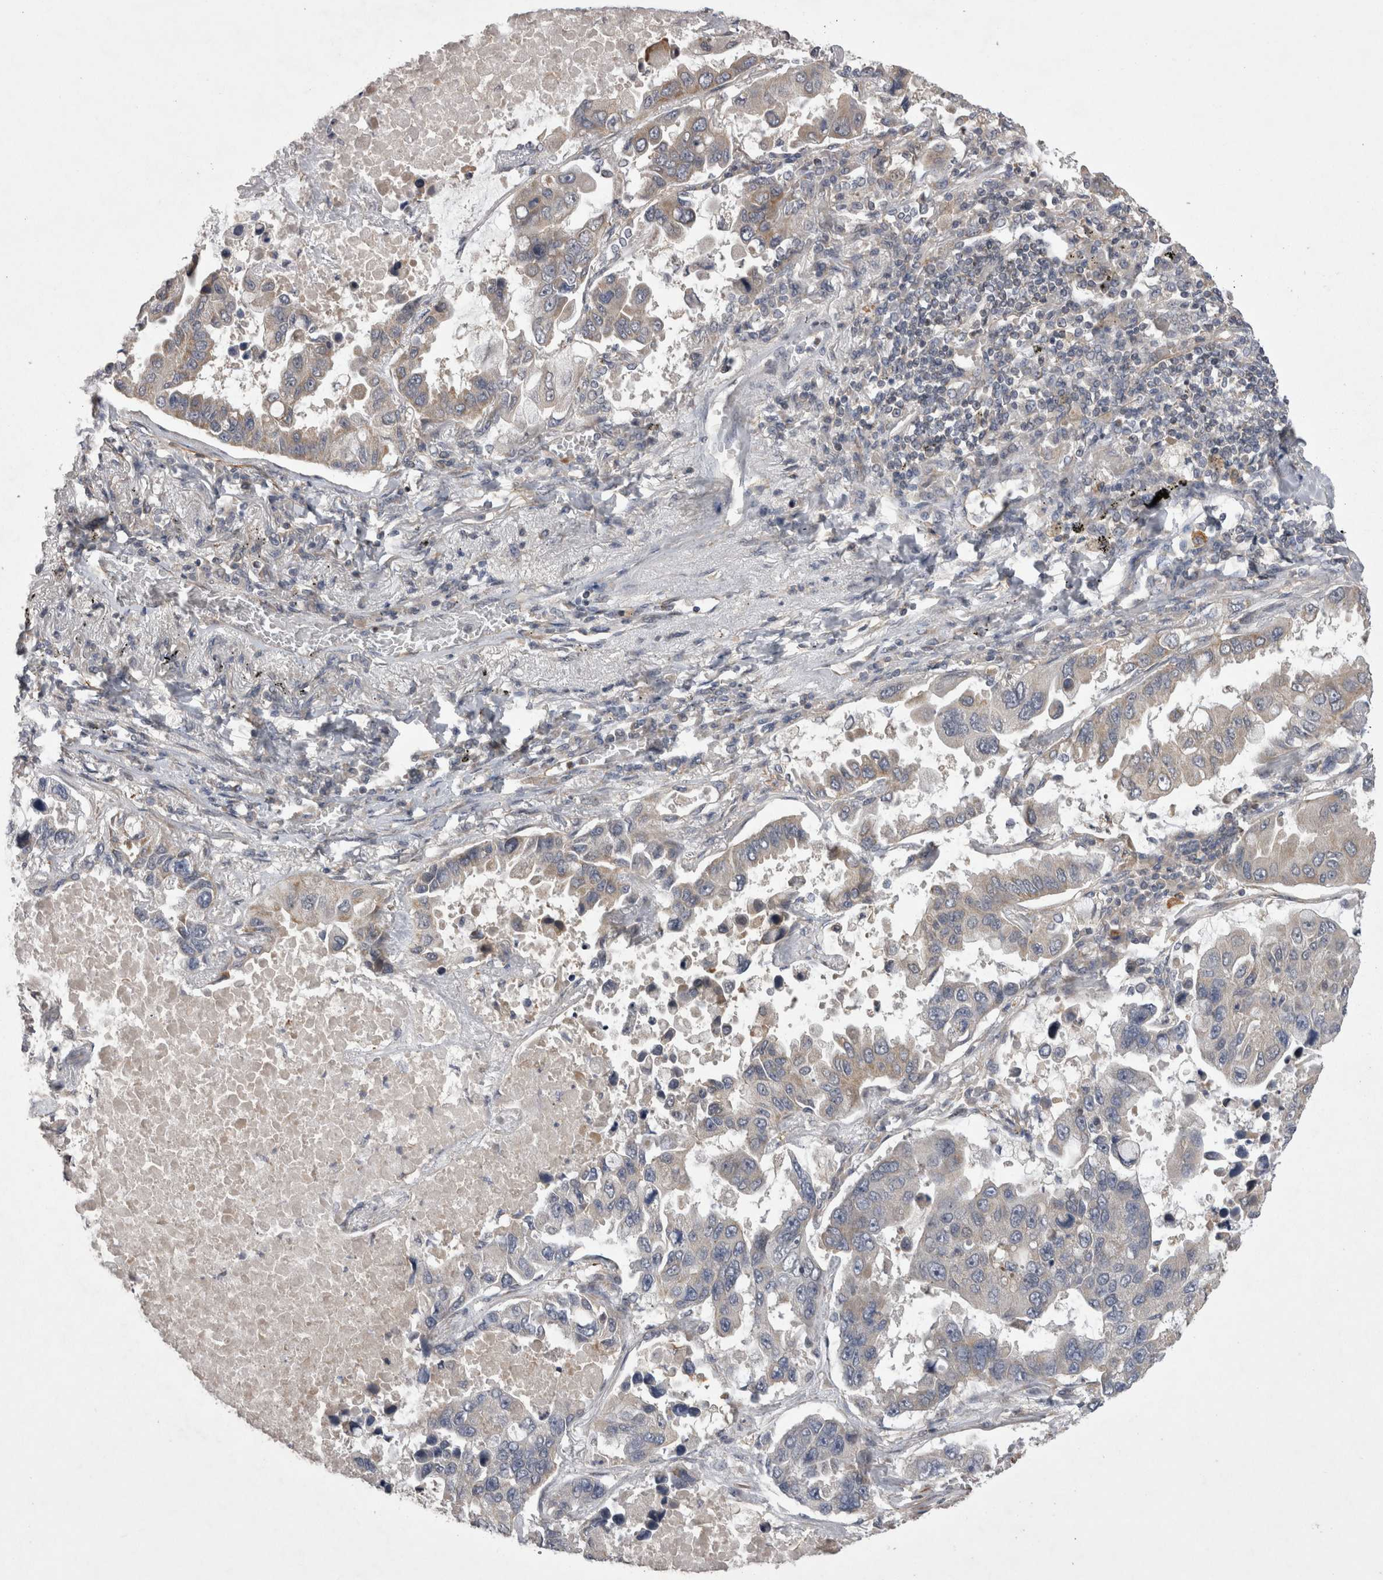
{"staining": {"intensity": "weak", "quantity": "<25%", "location": "cytoplasmic/membranous"}, "tissue": "lung cancer", "cell_type": "Tumor cells", "image_type": "cancer", "snomed": [{"axis": "morphology", "description": "Adenocarcinoma, NOS"}, {"axis": "topography", "description": "Lung"}], "caption": "Immunohistochemical staining of human lung cancer (adenocarcinoma) reveals no significant expression in tumor cells.", "gene": "TSPOAP1", "patient": {"sex": "male", "age": 64}}